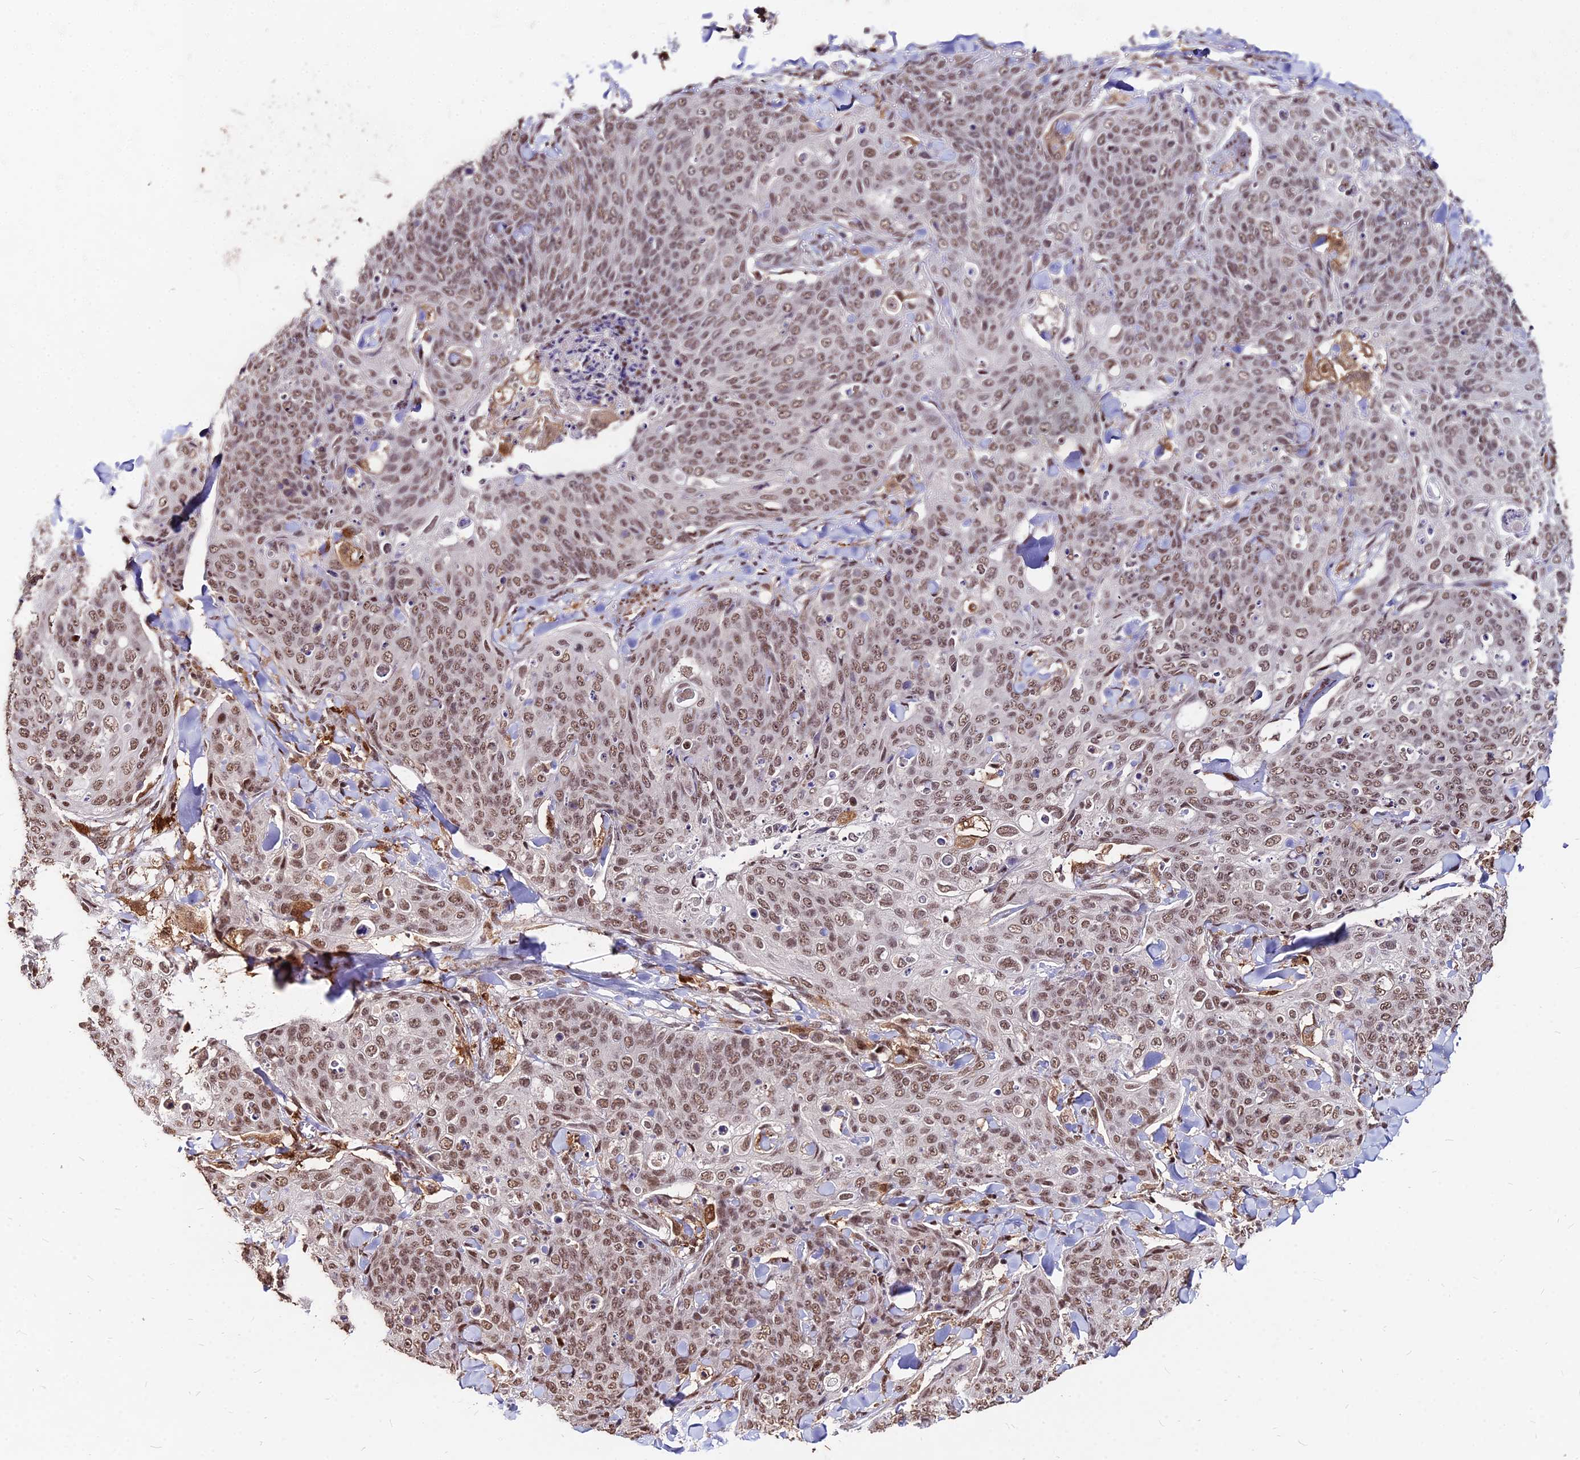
{"staining": {"intensity": "moderate", "quantity": ">75%", "location": "nuclear"}, "tissue": "skin cancer", "cell_type": "Tumor cells", "image_type": "cancer", "snomed": [{"axis": "morphology", "description": "Squamous cell carcinoma, NOS"}, {"axis": "topography", "description": "Skin"}, {"axis": "topography", "description": "Vulva"}], "caption": "Immunohistochemistry histopathology image of neoplastic tissue: squamous cell carcinoma (skin) stained using immunohistochemistry (IHC) displays medium levels of moderate protein expression localized specifically in the nuclear of tumor cells, appearing as a nuclear brown color.", "gene": "ZBED4", "patient": {"sex": "female", "age": 85}}